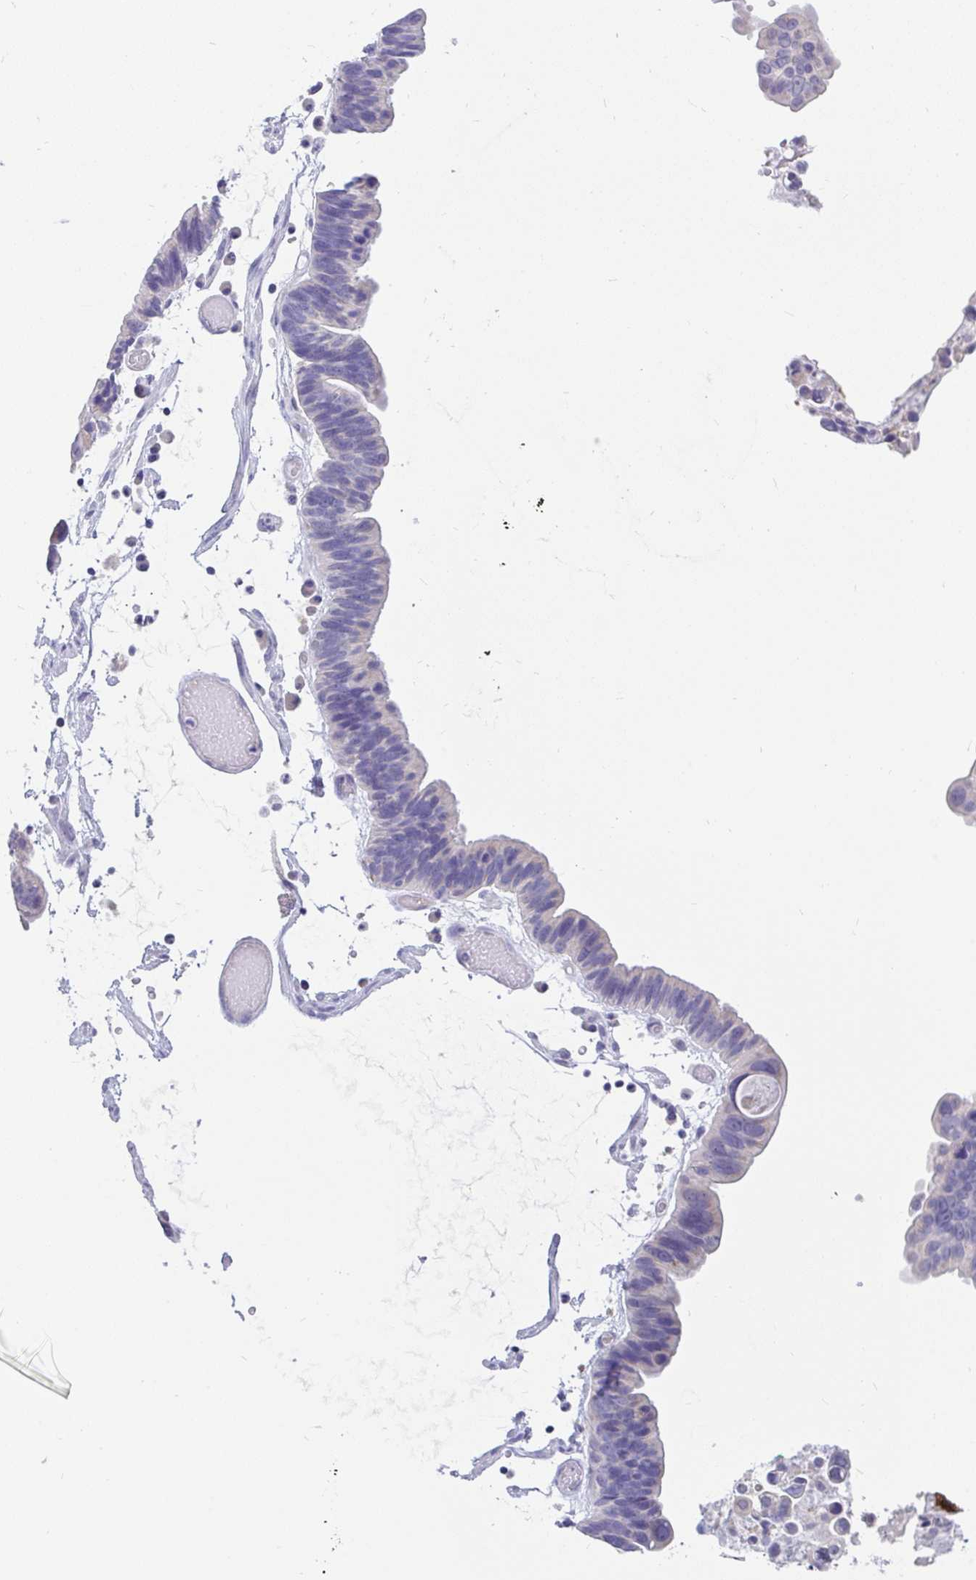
{"staining": {"intensity": "negative", "quantity": "none", "location": "none"}, "tissue": "ovarian cancer", "cell_type": "Tumor cells", "image_type": "cancer", "snomed": [{"axis": "morphology", "description": "Cystadenocarcinoma, serous, NOS"}, {"axis": "topography", "description": "Ovary"}], "caption": "Immunohistochemical staining of human ovarian serous cystadenocarcinoma demonstrates no significant positivity in tumor cells.", "gene": "INTS5", "patient": {"sex": "female", "age": 56}}